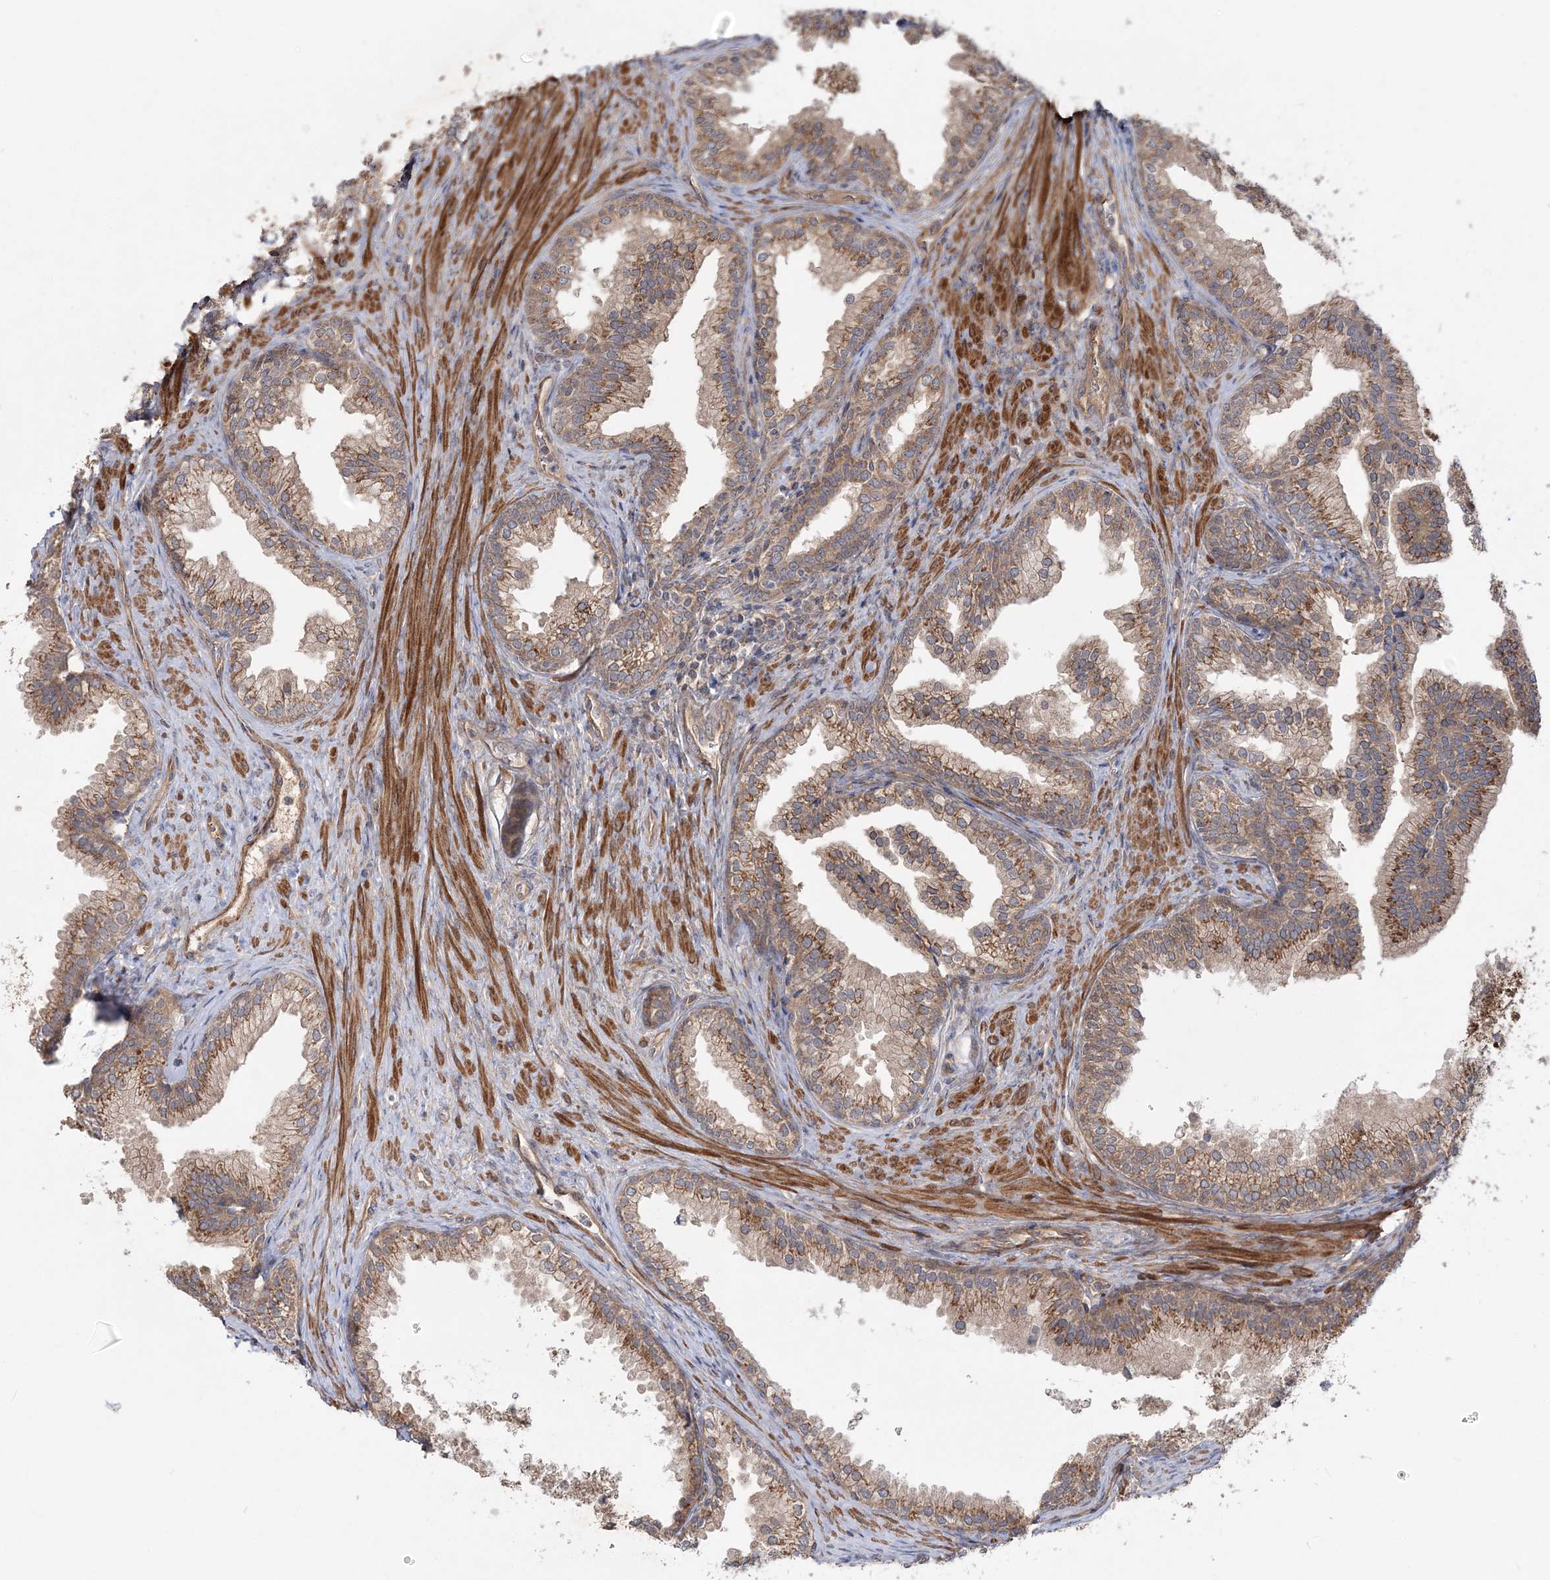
{"staining": {"intensity": "moderate", "quantity": ">75%", "location": "cytoplasmic/membranous"}, "tissue": "prostate", "cell_type": "Glandular cells", "image_type": "normal", "snomed": [{"axis": "morphology", "description": "Normal tissue, NOS"}, {"axis": "topography", "description": "Prostate"}], "caption": "Protein staining by IHC reveals moderate cytoplasmic/membranous staining in about >75% of glandular cells in benign prostate.", "gene": "MOCS2", "patient": {"sex": "male", "age": 76}}